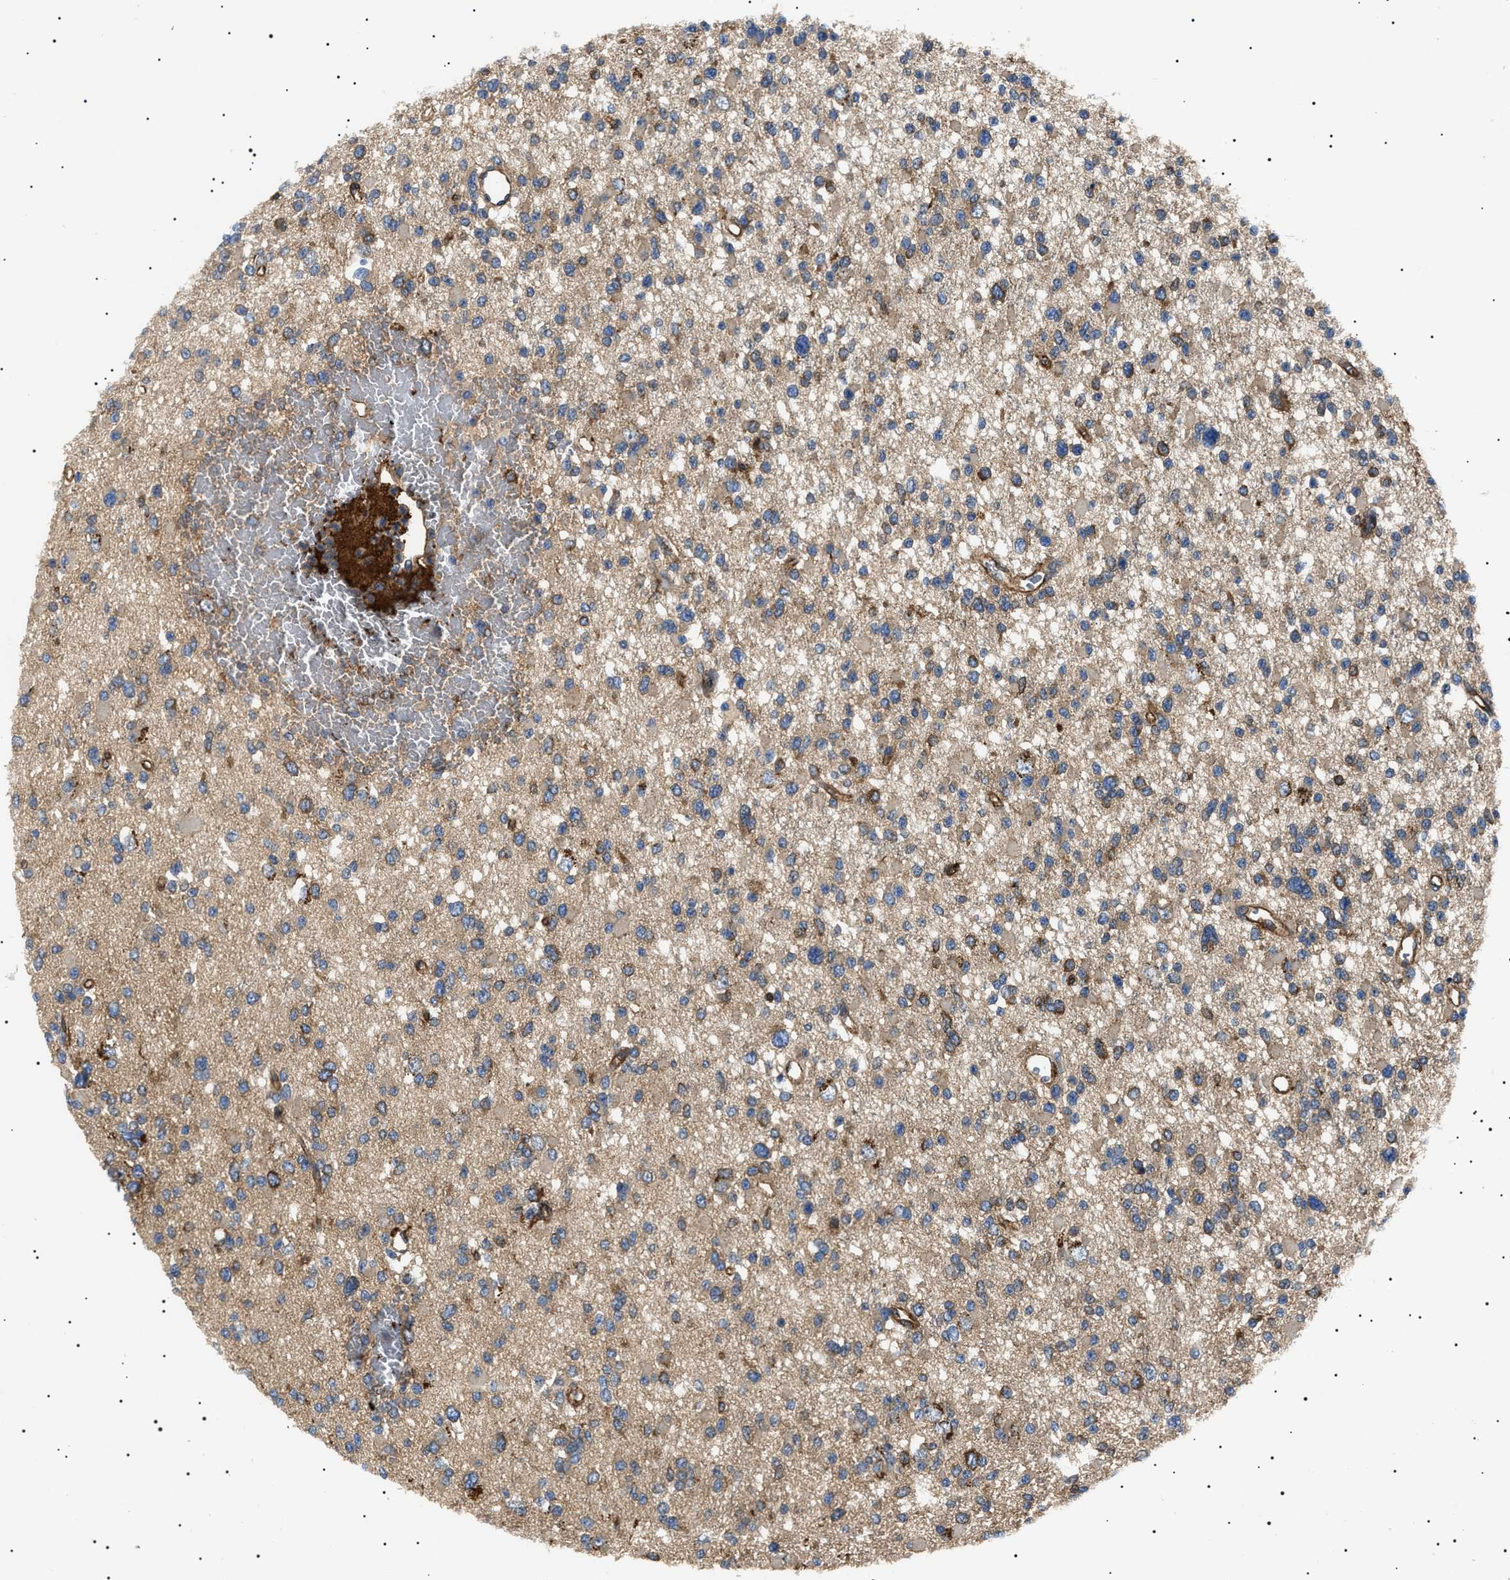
{"staining": {"intensity": "moderate", "quantity": "<25%", "location": "cytoplasmic/membranous"}, "tissue": "glioma", "cell_type": "Tumor cells", "image_type": "cancer", "snomed": [{"axis": "morphology", "description": "Glioma, malignant, Low grade"}, {"axis": "topography", "description": "Brain"}], "caption": "A brown stain highlights moderate cytoplasmic/membranous expression of a protein in glioma tumor cells.", "gene": "TPP2", "patient": {"sex": "female", "age": 22}}